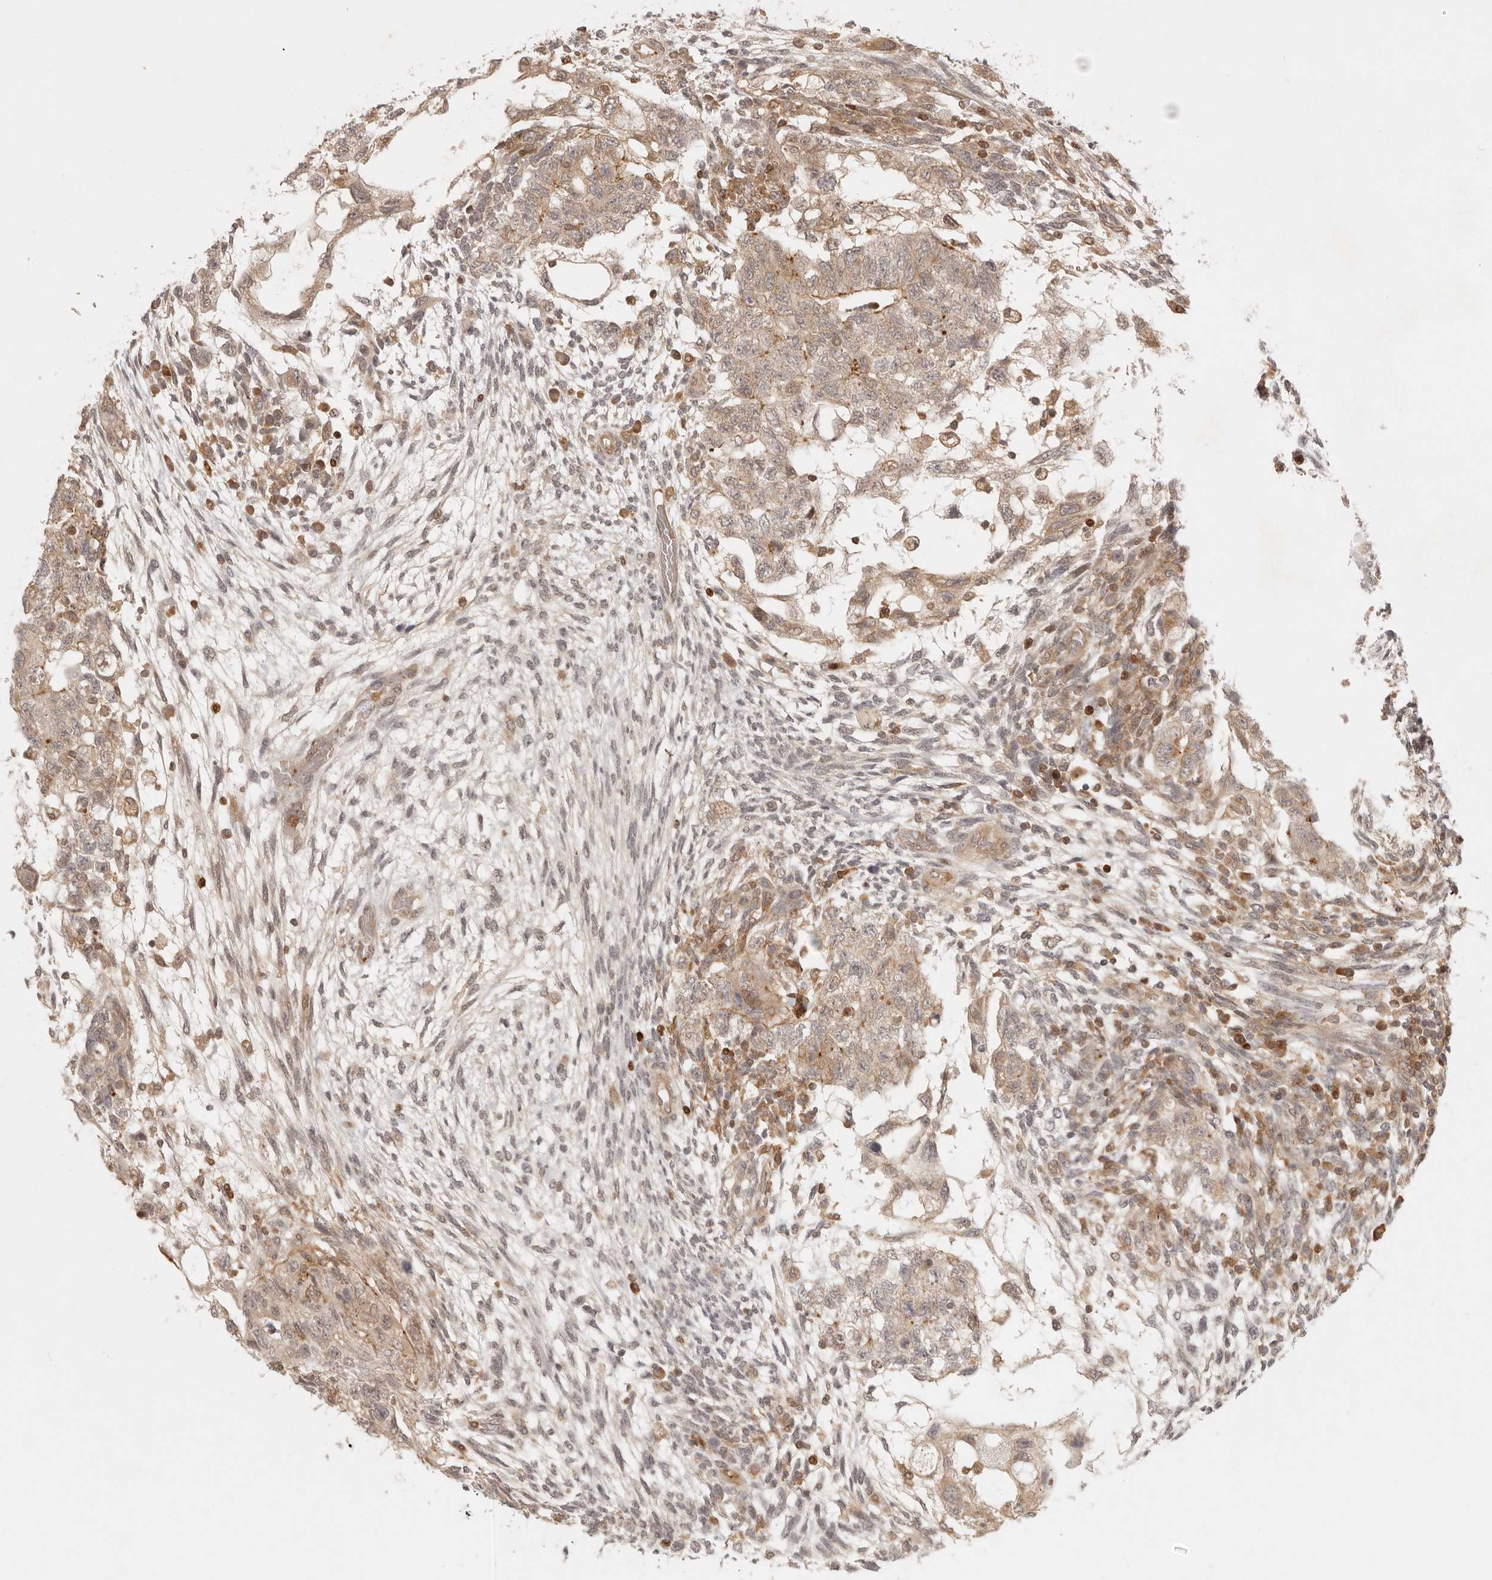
{"staining": {"intensity": "weak", "quantity": ">75%", "location": "cytoplasmic/membranous"}, "tissue": "testis cancer", "cell_type": "Tumor cells", "image_type": "cancer", "snomed": [{"axis": "morphology", "description": "Normal tissue, NOS"}, {"axis": "morphology", "description": "Carcinoma, Embryonal, NOS"}, {"axis": "topography", "description": "Testis"}], "caption": "Approximately >75% of tumor cells in human testis cancer reveal weak cytoplasmic/membranous protein positivity as visualized by brown immunohistochemical staining.", "gene": "AHDC1", "patient": {"sex": "male", "age": 36}}